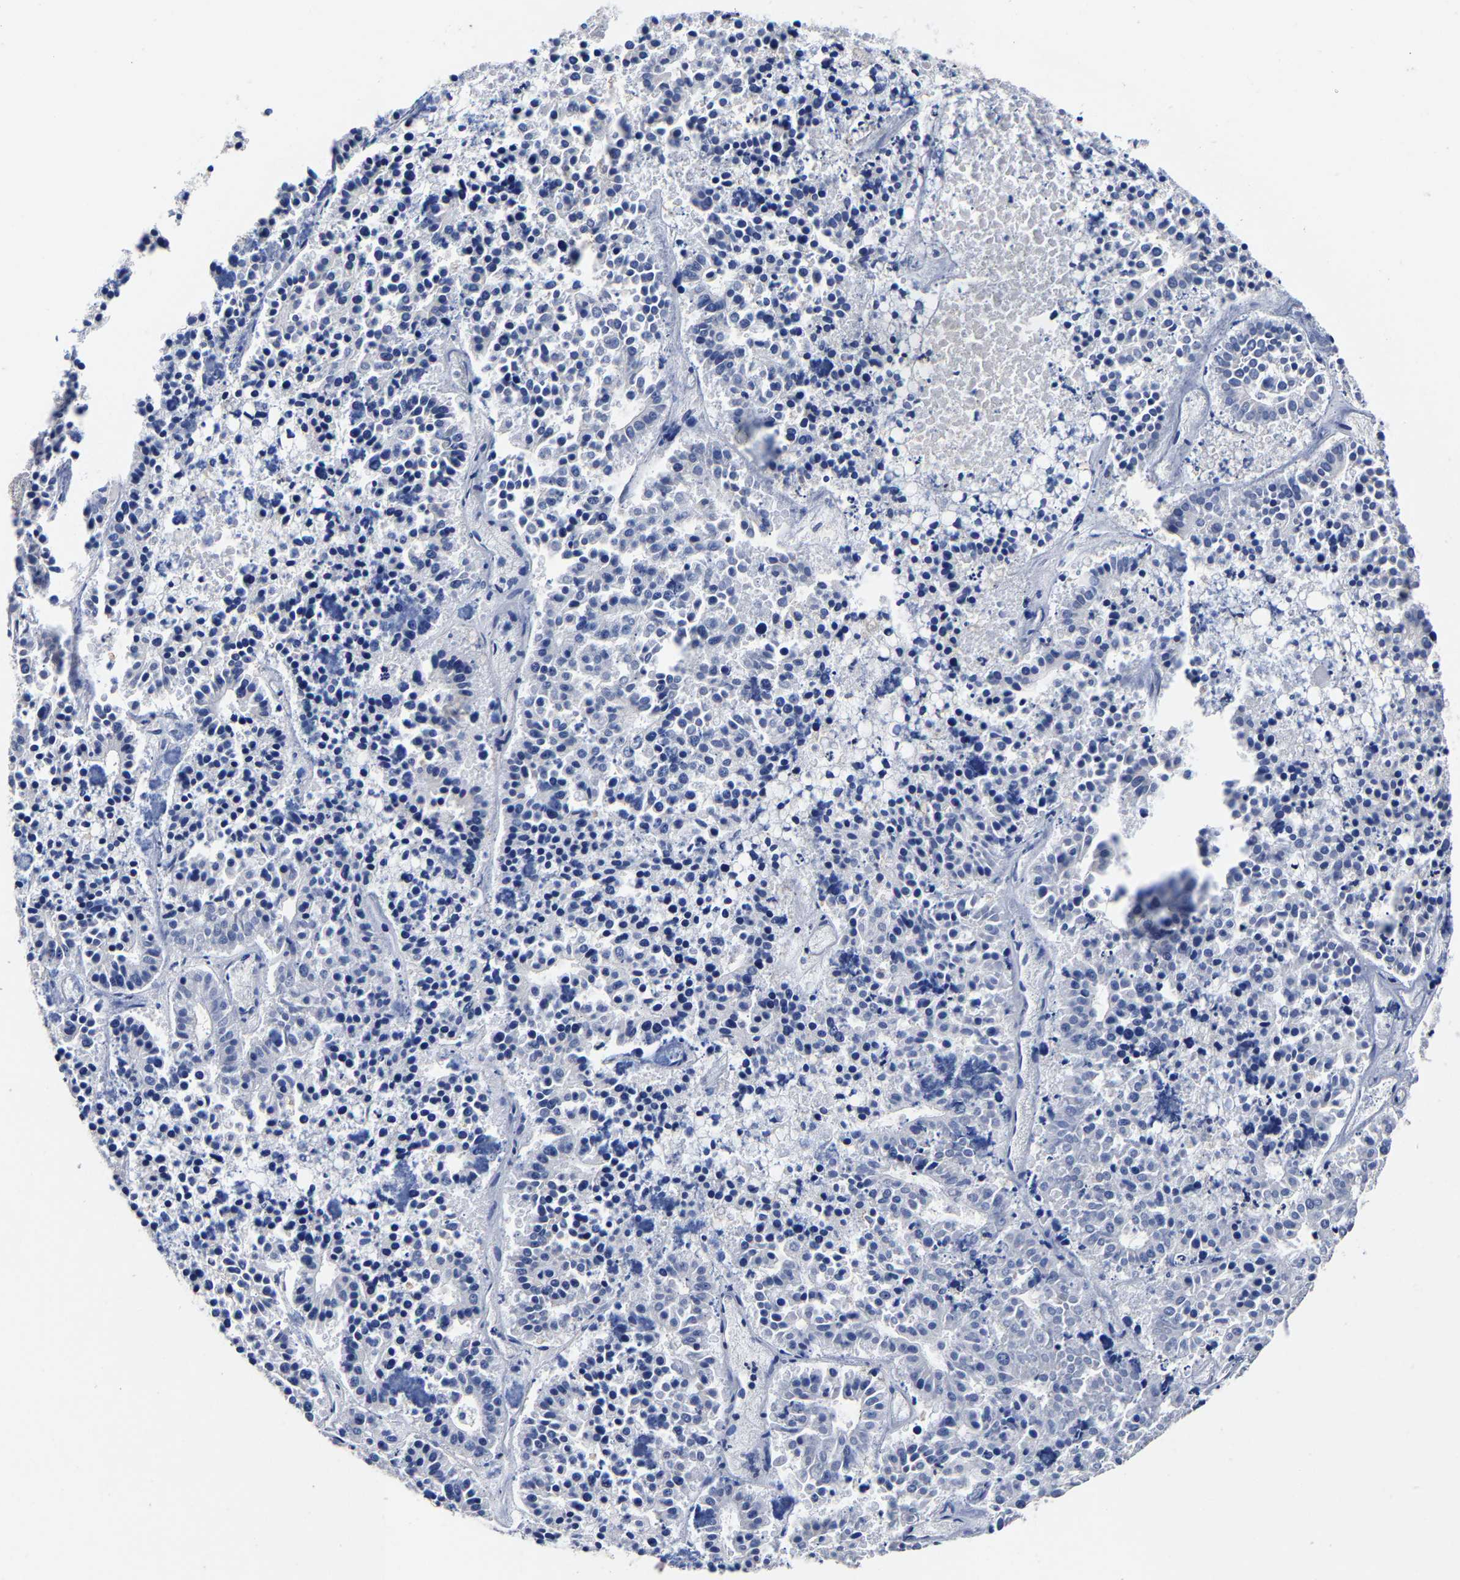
{"staining": {"intensity": "negative", "quantity": "none", "location": "none"}, "tissue": "pancreatic cancer", "cell_type": "Tumor cells", "image_type": "cancer", "snomed": [{"axis": "morphology", "description": "Adenocarcinoma, NOS"}, {"axis": "topography", "description": "Pancreas"}], "caption": "DAB immunohistochemical staining of pancreatic cancer (adenocarcinoma) shows no significant positivity in tumor cells.", "gene": "AKAP4", "patient": {"sex": "male", "age": 50}}